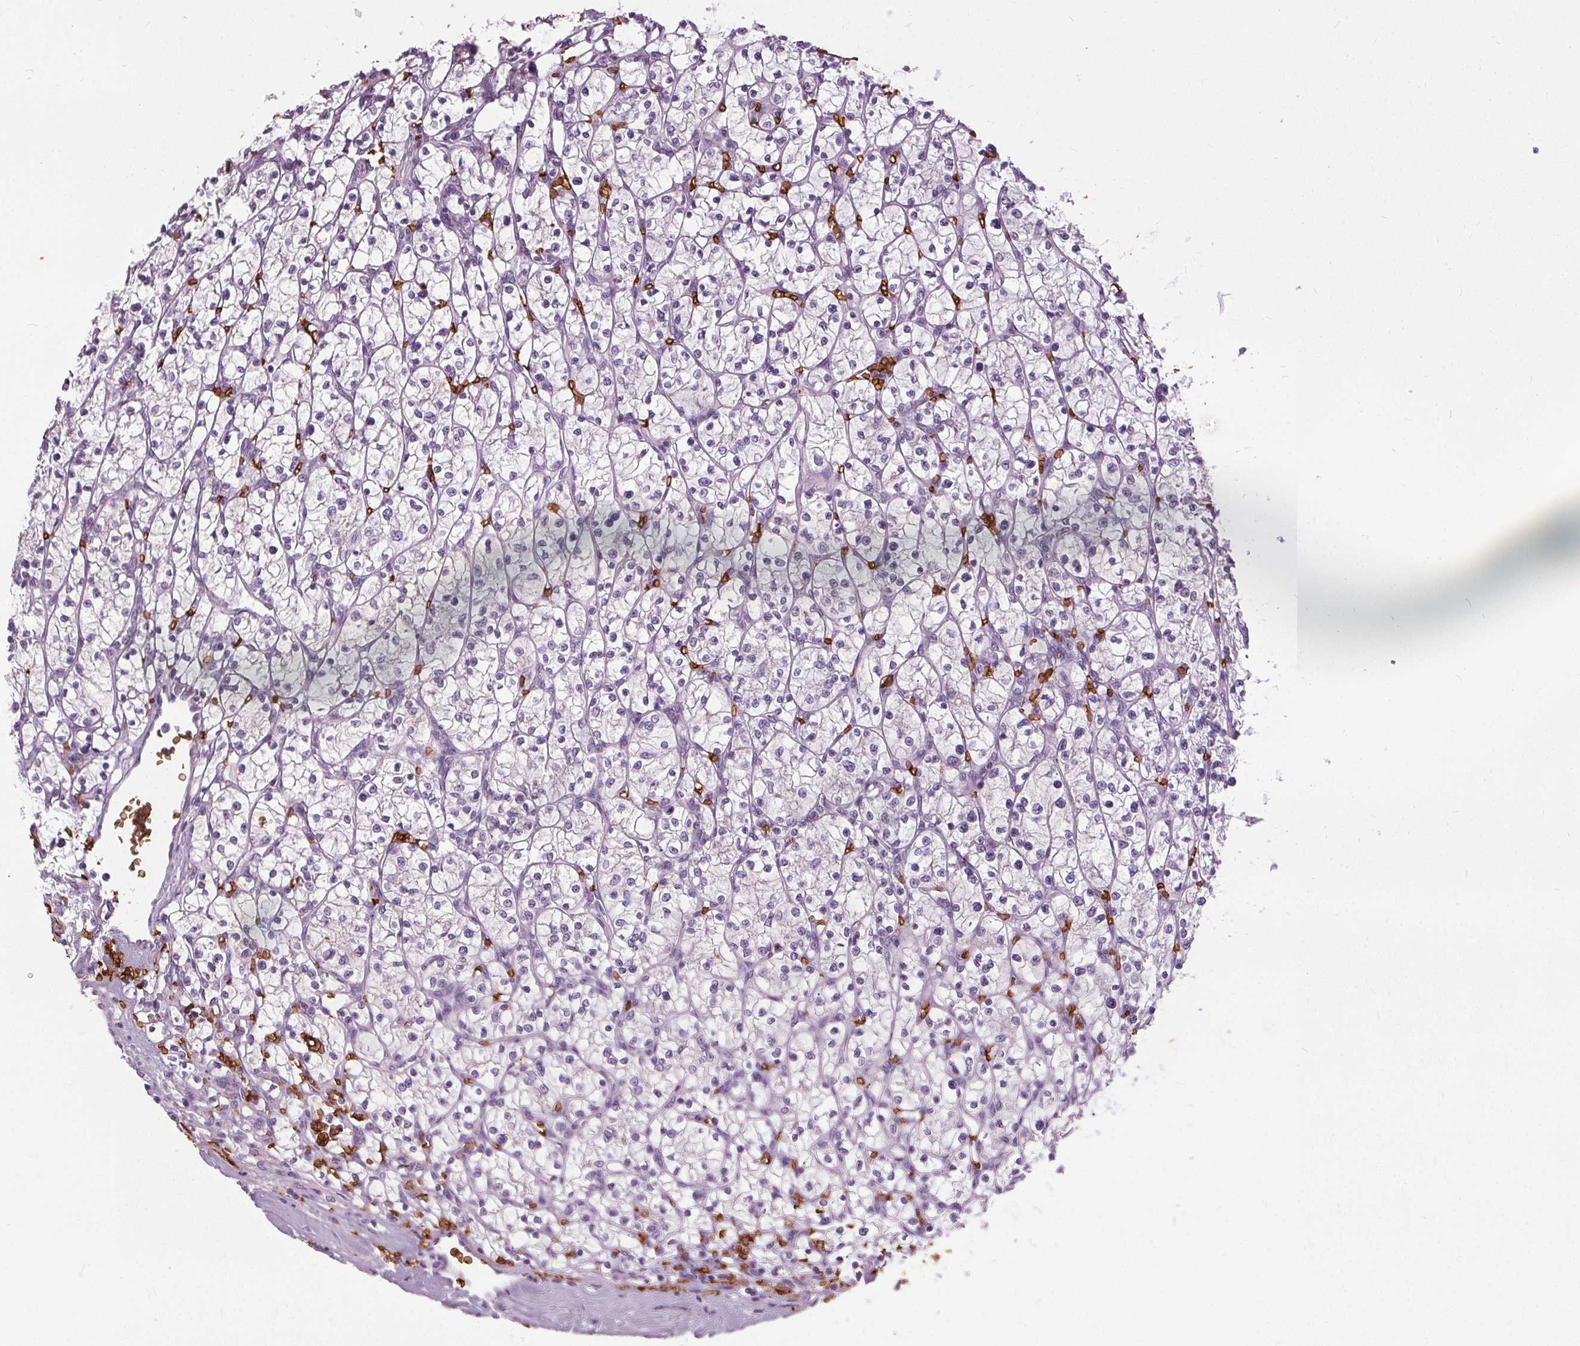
{"staining": {"intensity": "negative", "quantity": "none", "location": "none"}, "tissue": "renal cancer", "cell_type": "Tumor cells", "image_type": "cancer", "snomed": [{"axis": "morphology", "description": "Adenocarcinoma, NOS"}, {"axis": "topography", "description": "Kidney"}], "caption": "Immunohistochemistry (IHC) histopathology image of neoplastic tissue: human adenocarcinoma (renal) stained with DAB (3,3'-diaminobenzidine) displays no significant protein staining in tumor cells.", "gene": "SLC4A1", "patient": {"sex": "female", "age": 64}}